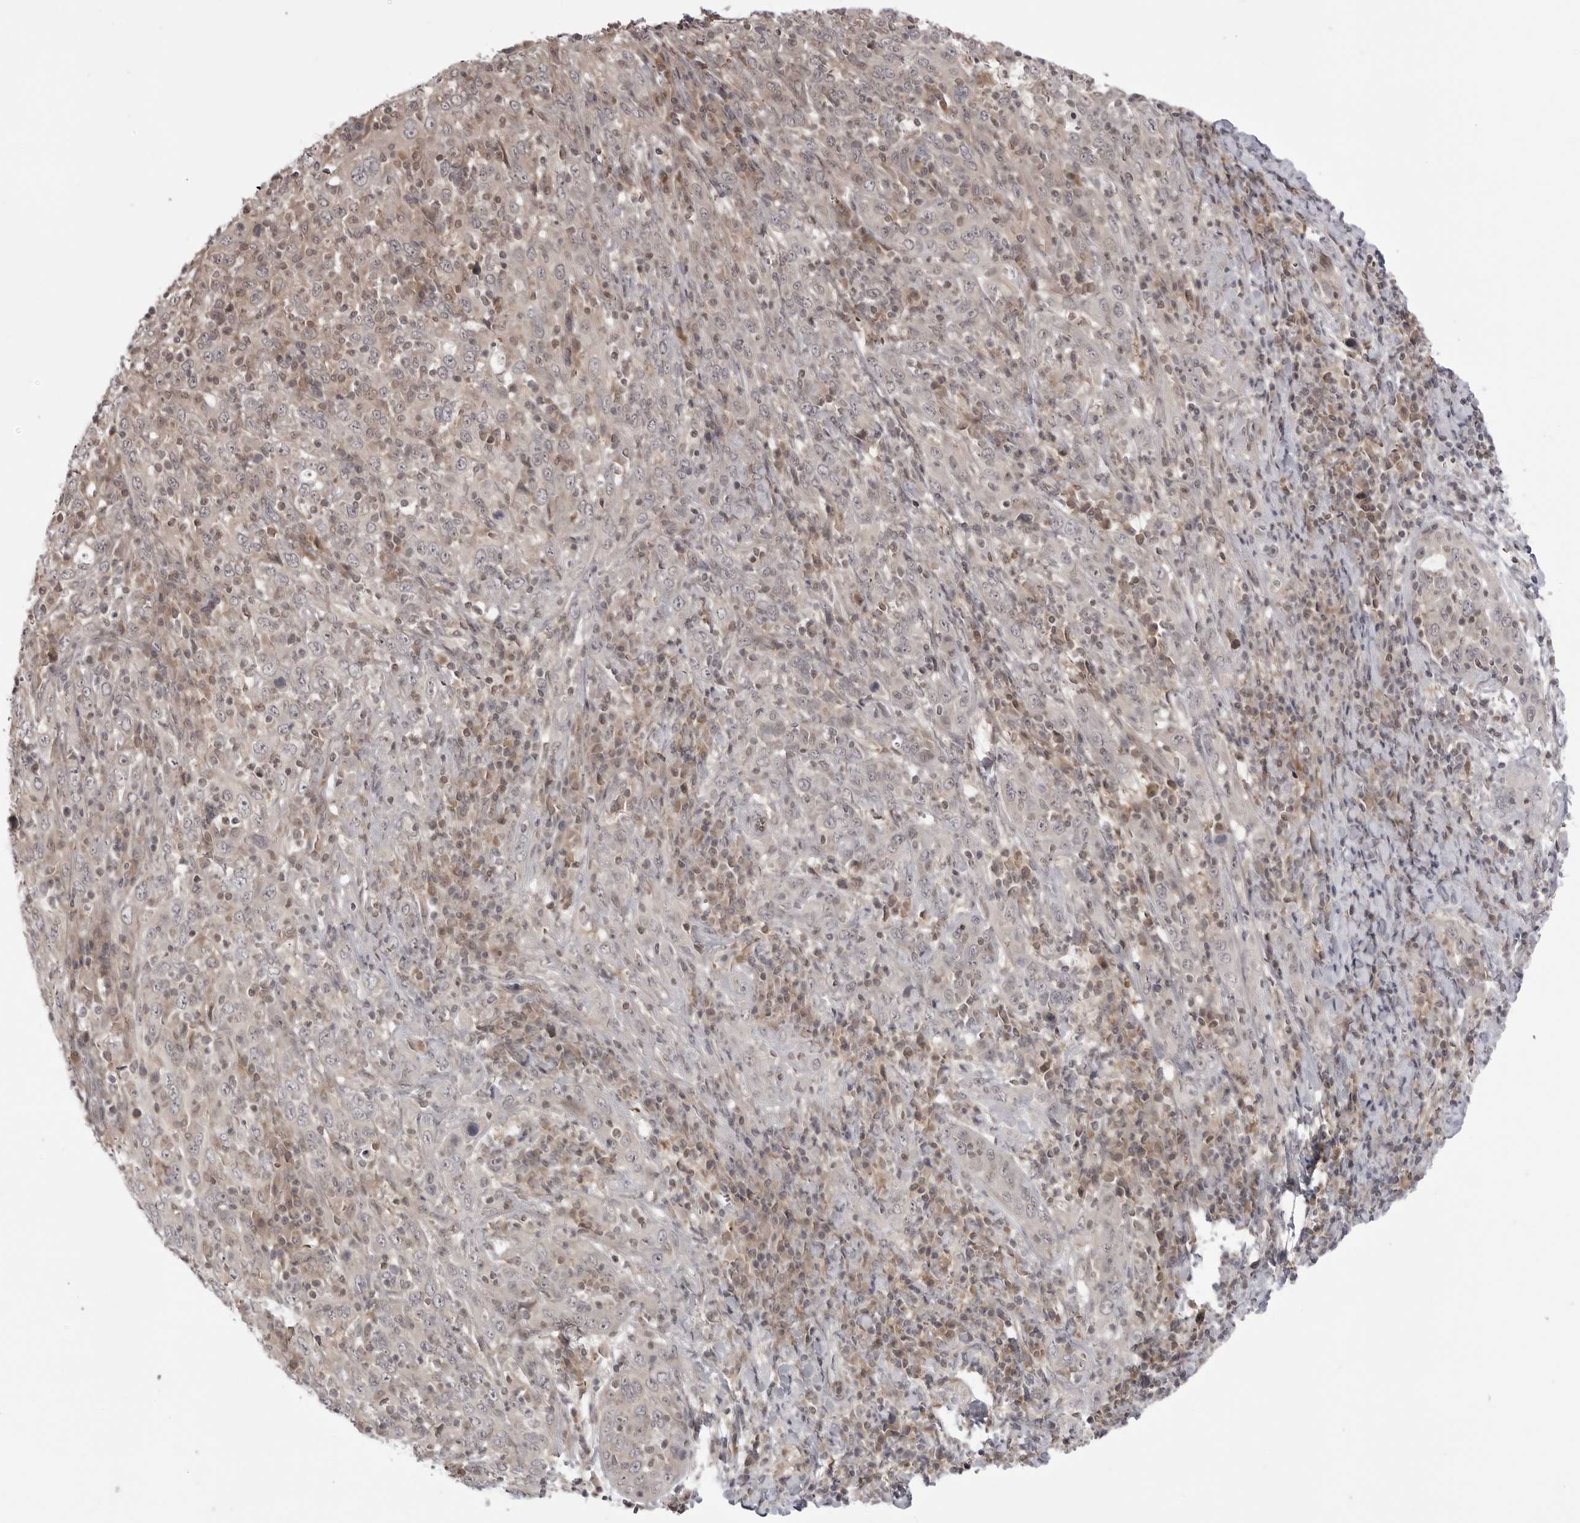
{"staining": {"intensity": "weak", "quantity": "<25%", "location": "cytoplasmic/membranous"}, "tissue": "cervical cancer", "cell_type": "Tumor cells", "image_type": "cancer", "snomed": [{"axis": "morphology", "description": "Squamous cell carcinoma, NOS"}, {"axis": "topography", "description": "Cervix"}], "caption": "There is no significant positivity in tumor cells of cervical squamous cell carcinoma. The staining was performed using DAB (3,3'-diaminobenzidine) to visualize the protein expression in brown, while the nuclei were stained in blue with hematoxylin (Magnification: 20x).", "gene": "PTK2B", "patient": {"sex": "female", "age": 46}}